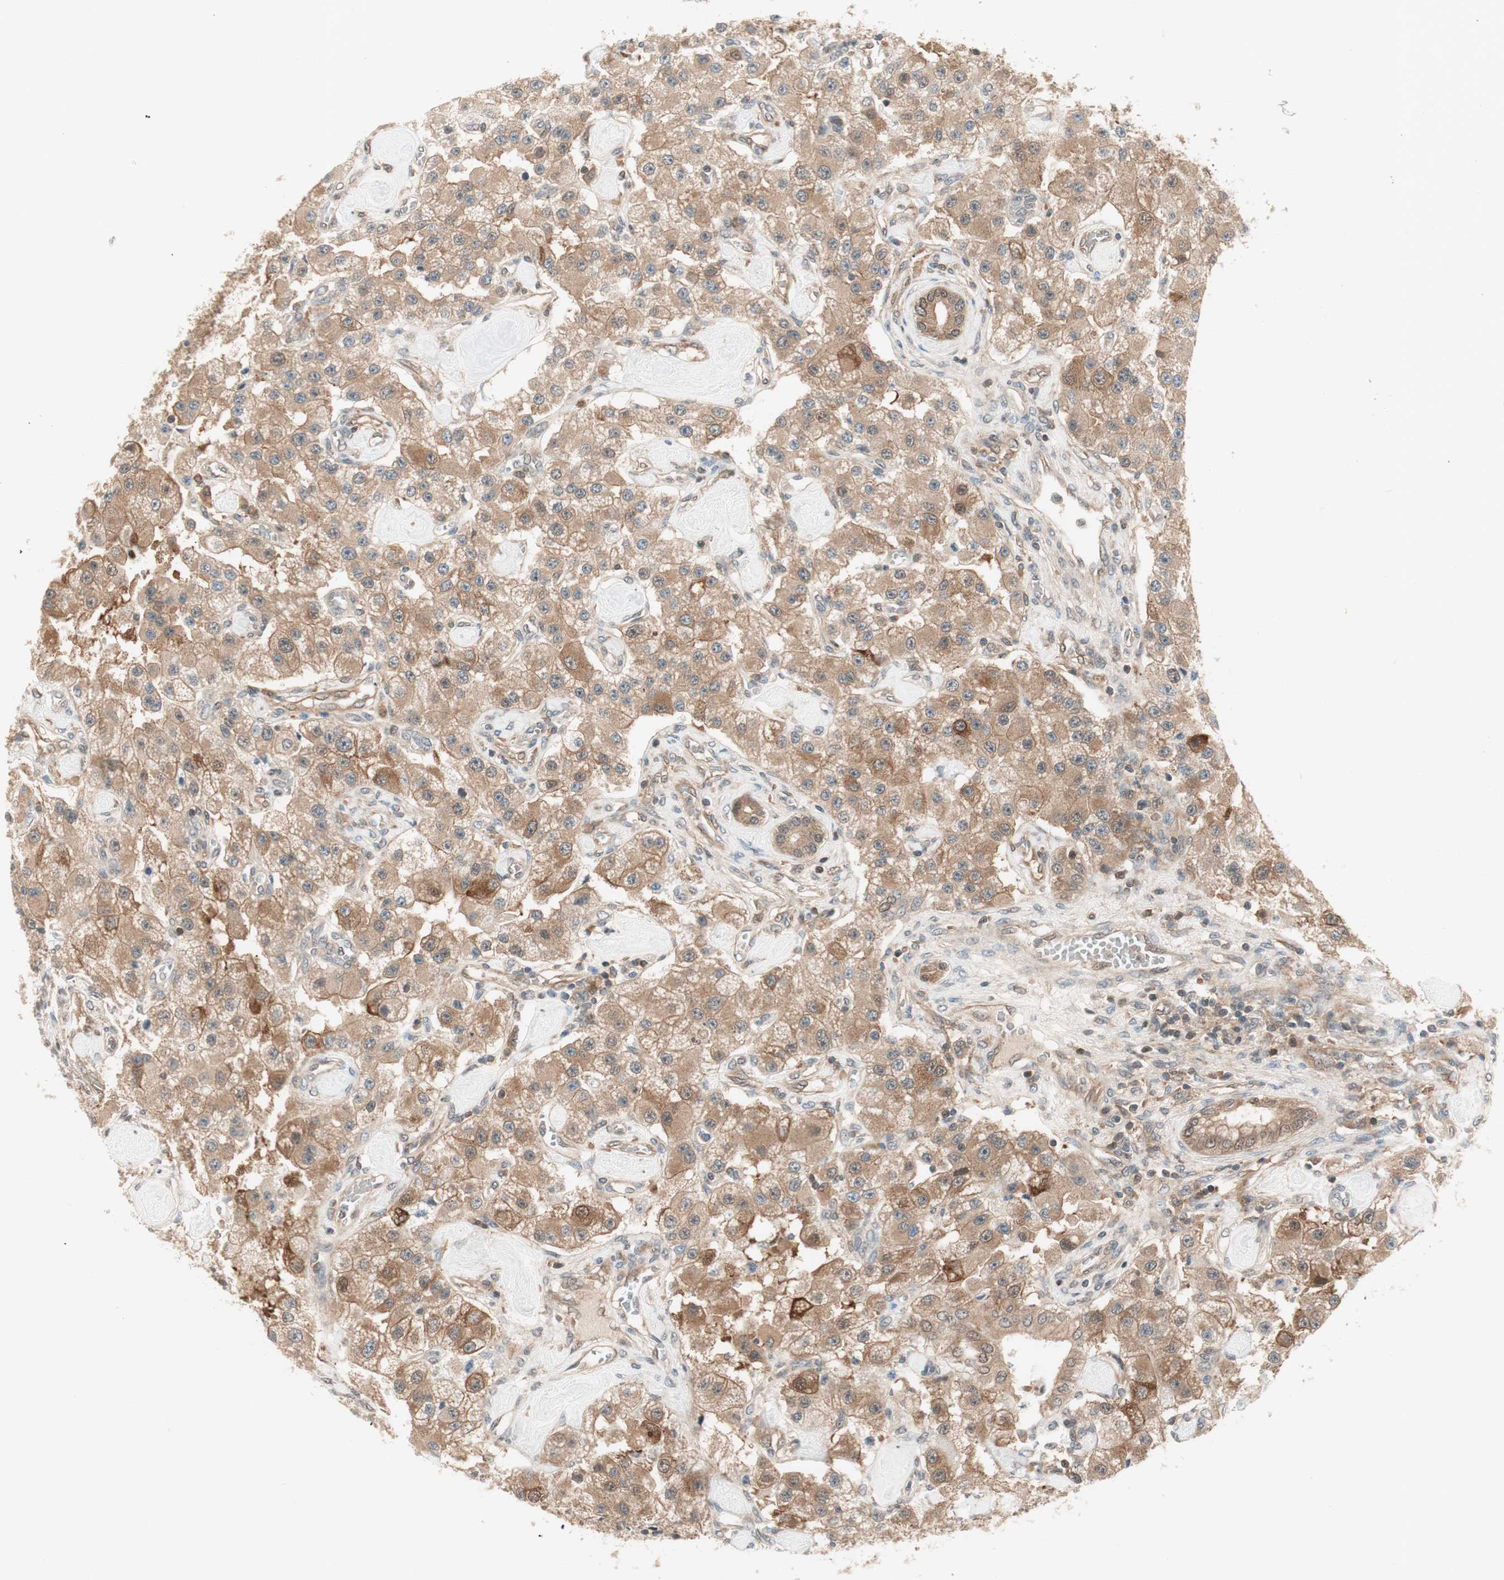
{"staining": {"intensity": "moderate", "quantity": ">75%", "location": "cytoplasmic/membranous"}, "tissue": "carcinoid", "cell_type": "Tumor cells", "image_type": "cancer", "snomed": [{"axis": "morphology", "description": "Carcinoid, malignant, NOS"}, {"axis": "topography", "description": "Pancreas"}], "caption": "Immunohistochemistry photomicrograph of malignant carcinoid stained for a protein (brown), which demonstrates medium levels of moderate cytoplasmic/membranous staining in about >75% of tumor cells.", "gene": "GALT", "patient": {"sex": "male", "age": 41}}